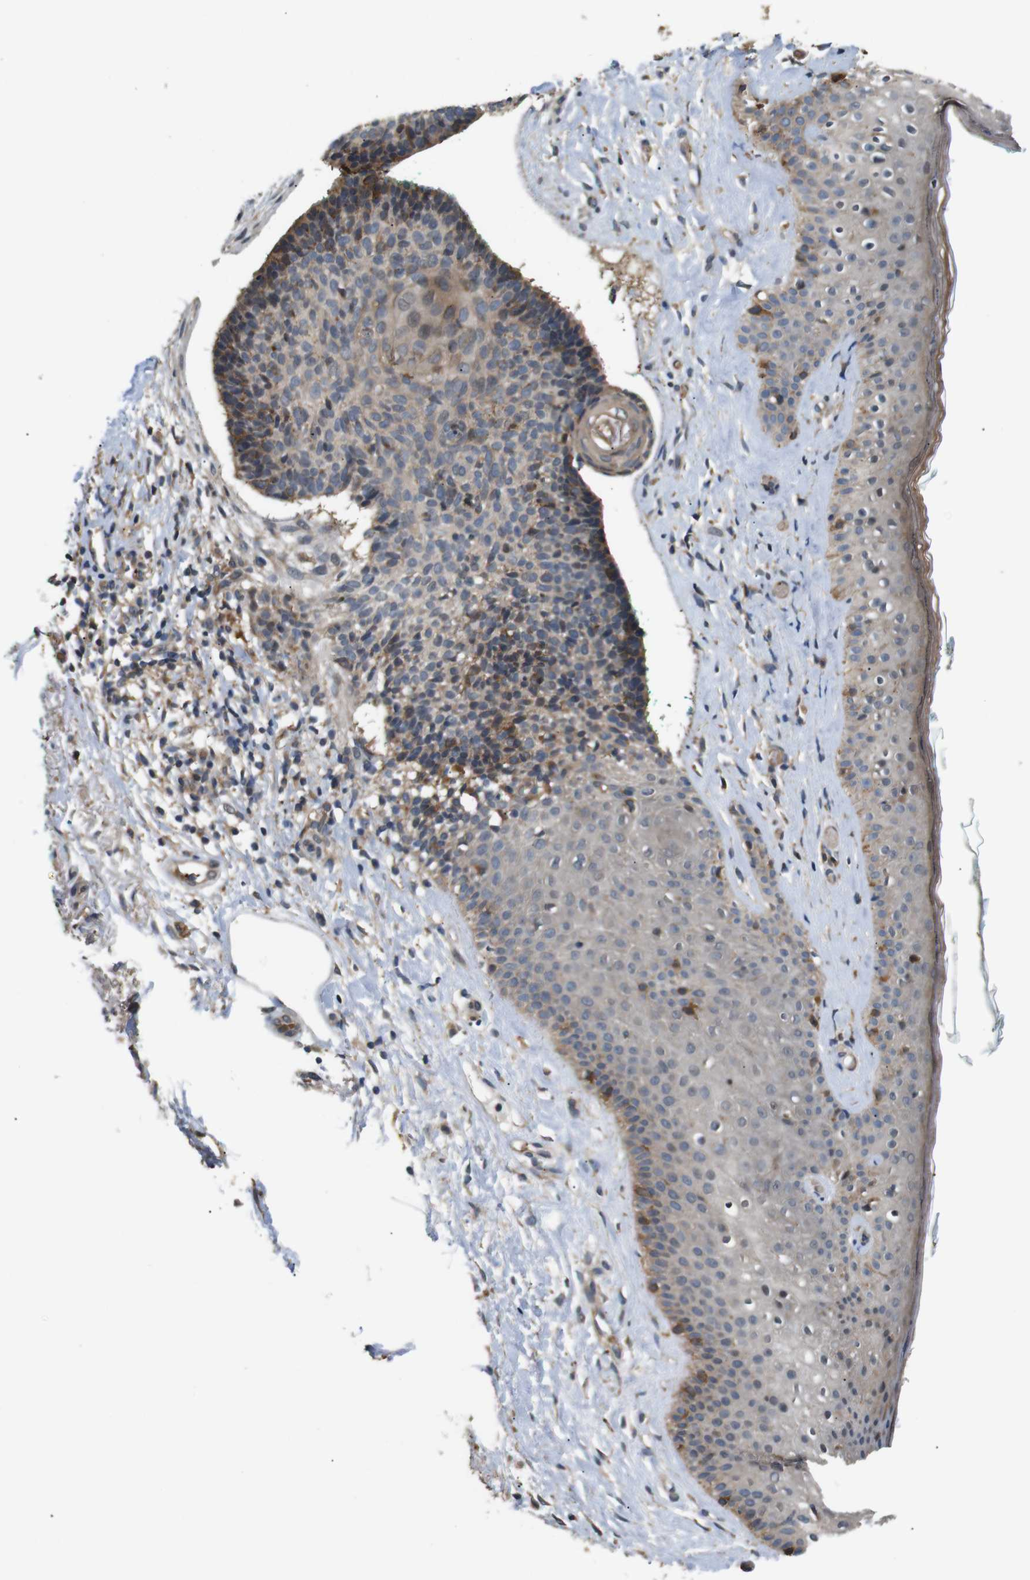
{"staining": {"intensity": "moderate", "quantity": "25%-75%", "location": "cytoplasmic/membranous"}, "tissue": "skin cancer", "cell_type": "Tumor cells", "image_type": "cancer", "snomed": [{"axis": "morphology", "description": "Basal cell carcinoma"}, {"axis": "topography", "description": "Skin"}], "caption": "Human skin cancer stained for a protein (brown) reveals moderate cytoplasmic/membranous positive staining in approximately 25%-75% of tumor cells.", "gene": "EPHB2", "patient": {"sex": "female", "age": 84}}